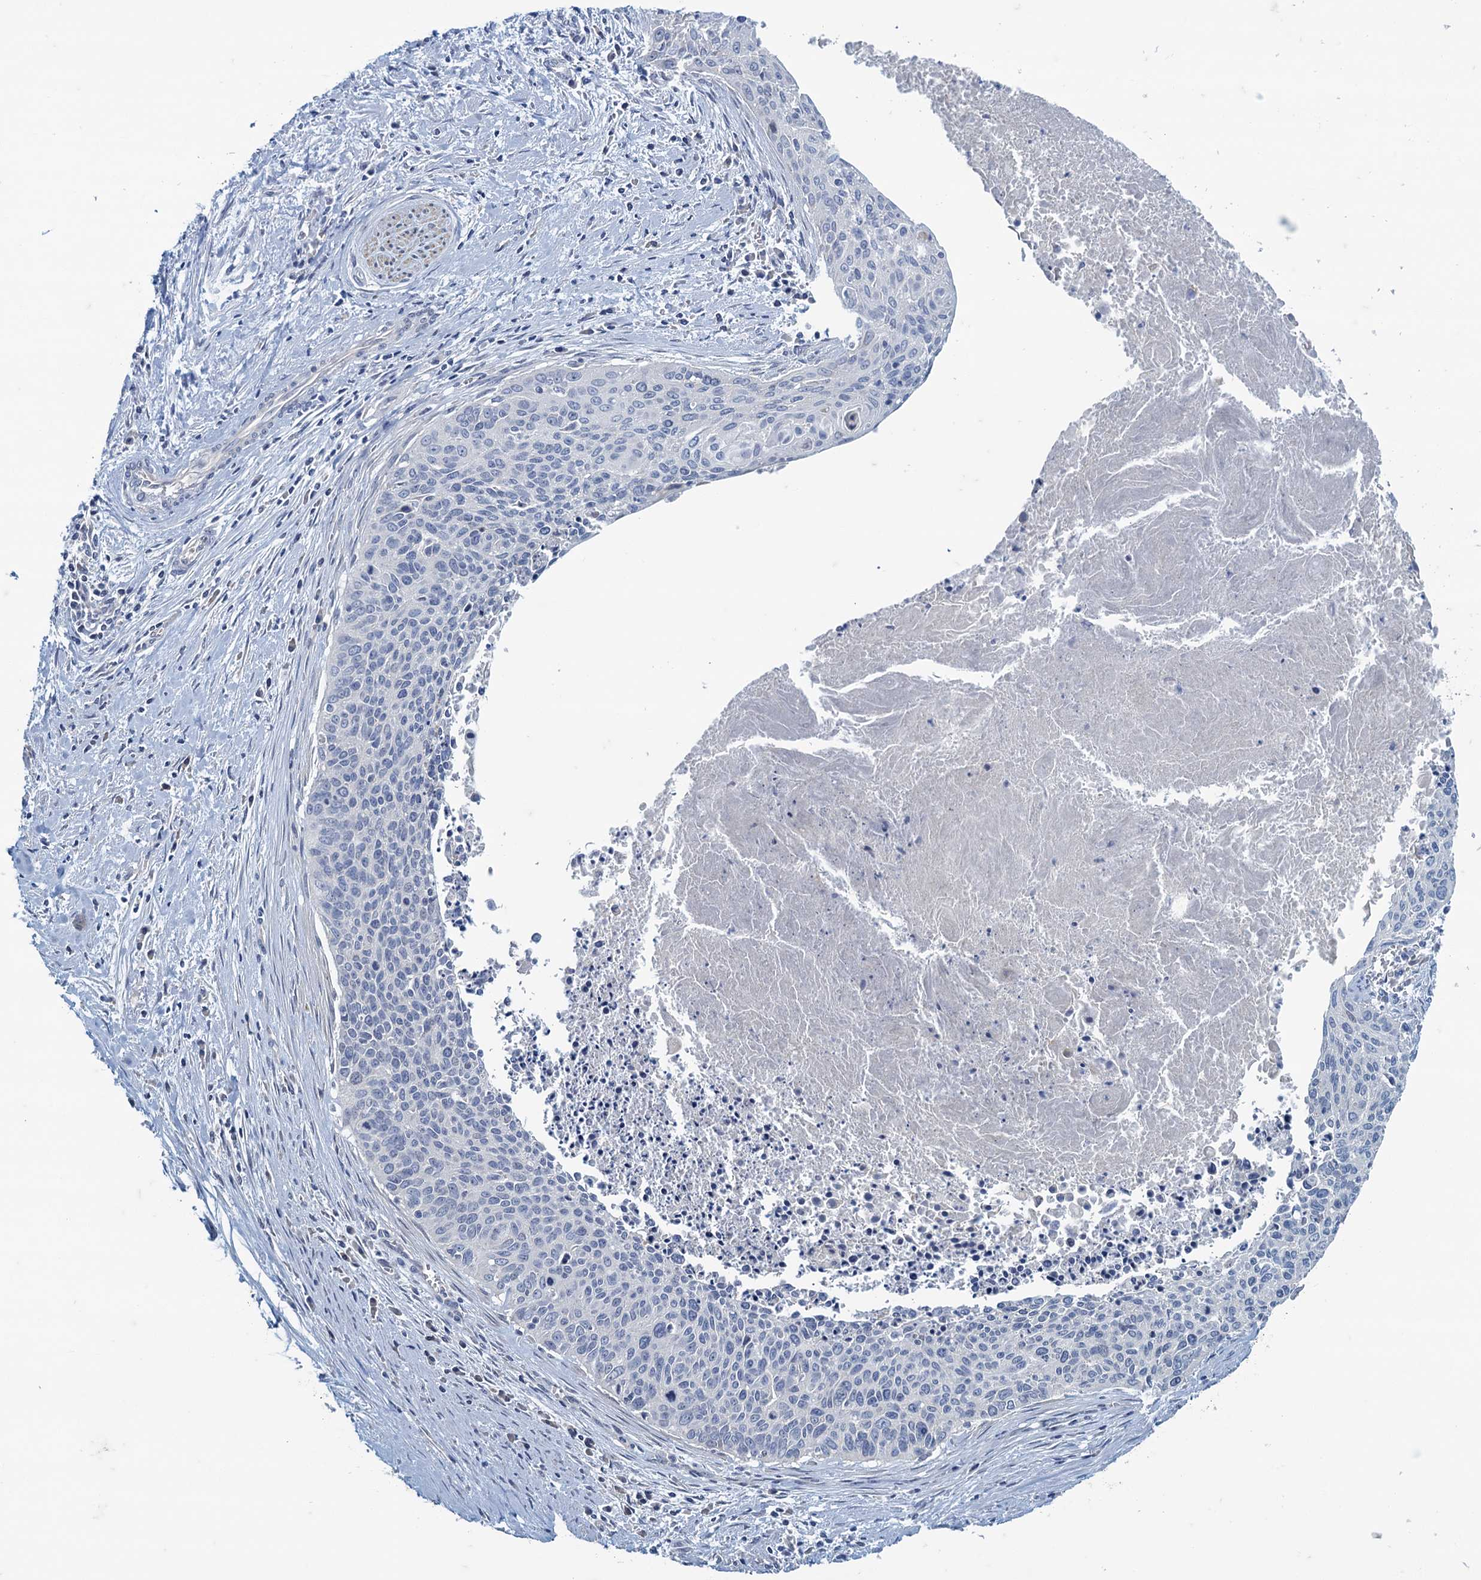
{"staining": {"intensity": "negative", "quantity": "none", "location": "none"}, "tissue": "cervical cancer", "cell_type": "Tumor cells", "image_type": "cancer", "snomed": [{"axis": "morphology", "description": "Squamous cell carcinoma, NOS"}, {"axis": "topography", "description": "Cervix"}], "caption": "Immunohistochemistry image of human squamous cell carcinoma (cervical) stained for a protein (brown), which displays no staining in tumor cells.", "gene": "MAP1LC3A", "patient": {"sex": "female", "age": 55}}